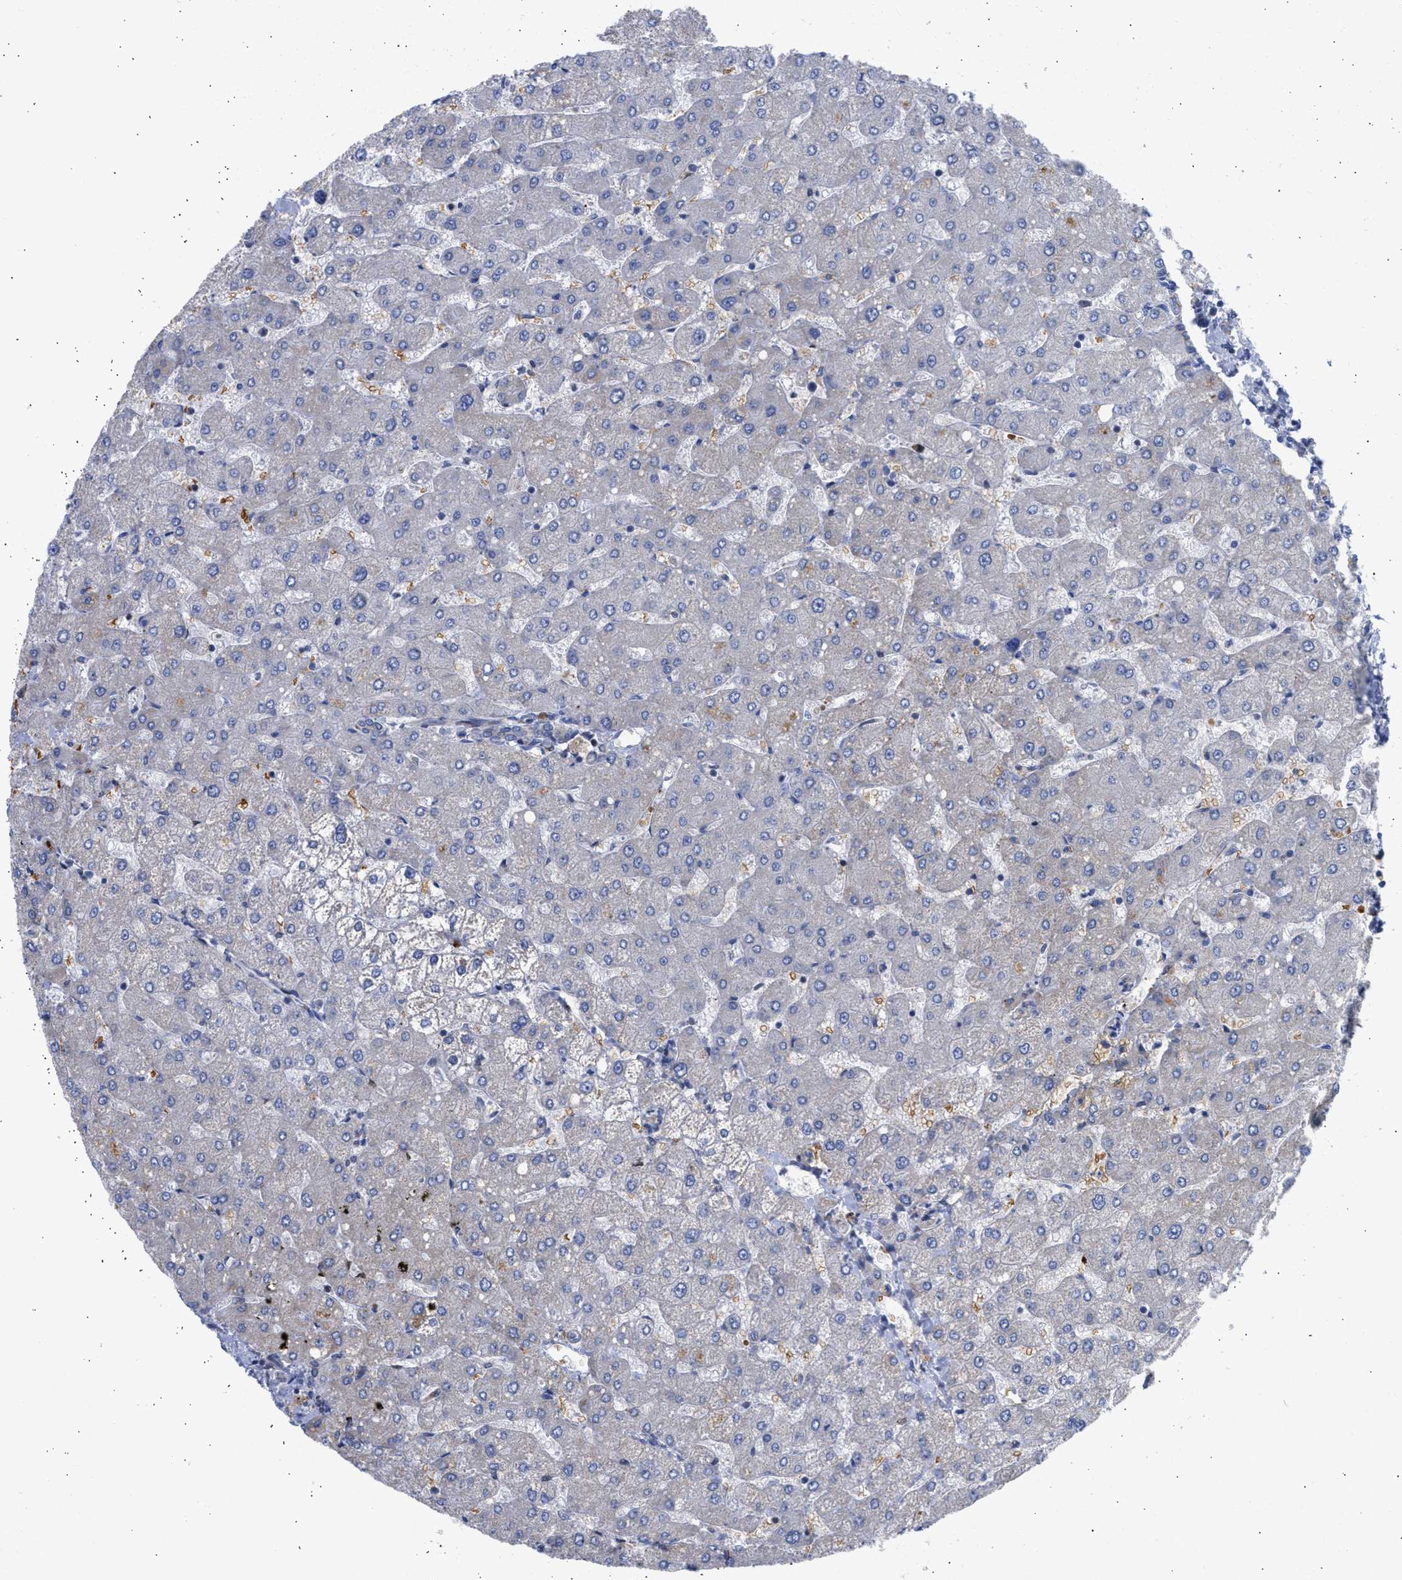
{"staining": {"intensity": "negative", "quantity": "none", "location": "none"}, "tissue": "liver", "cell_type": "Cholangiocytes", "image_type": "normal", "snomed": [{"axis": "morphology", "description": "Normal tissue, NOS"}, {"axis": "topography", "description": "Liver"}], "caption": "Cholangiocytes show no significant expression in benign liver.", "gene": "BTG3", "patient": {"sex": "male", "age": 55}}